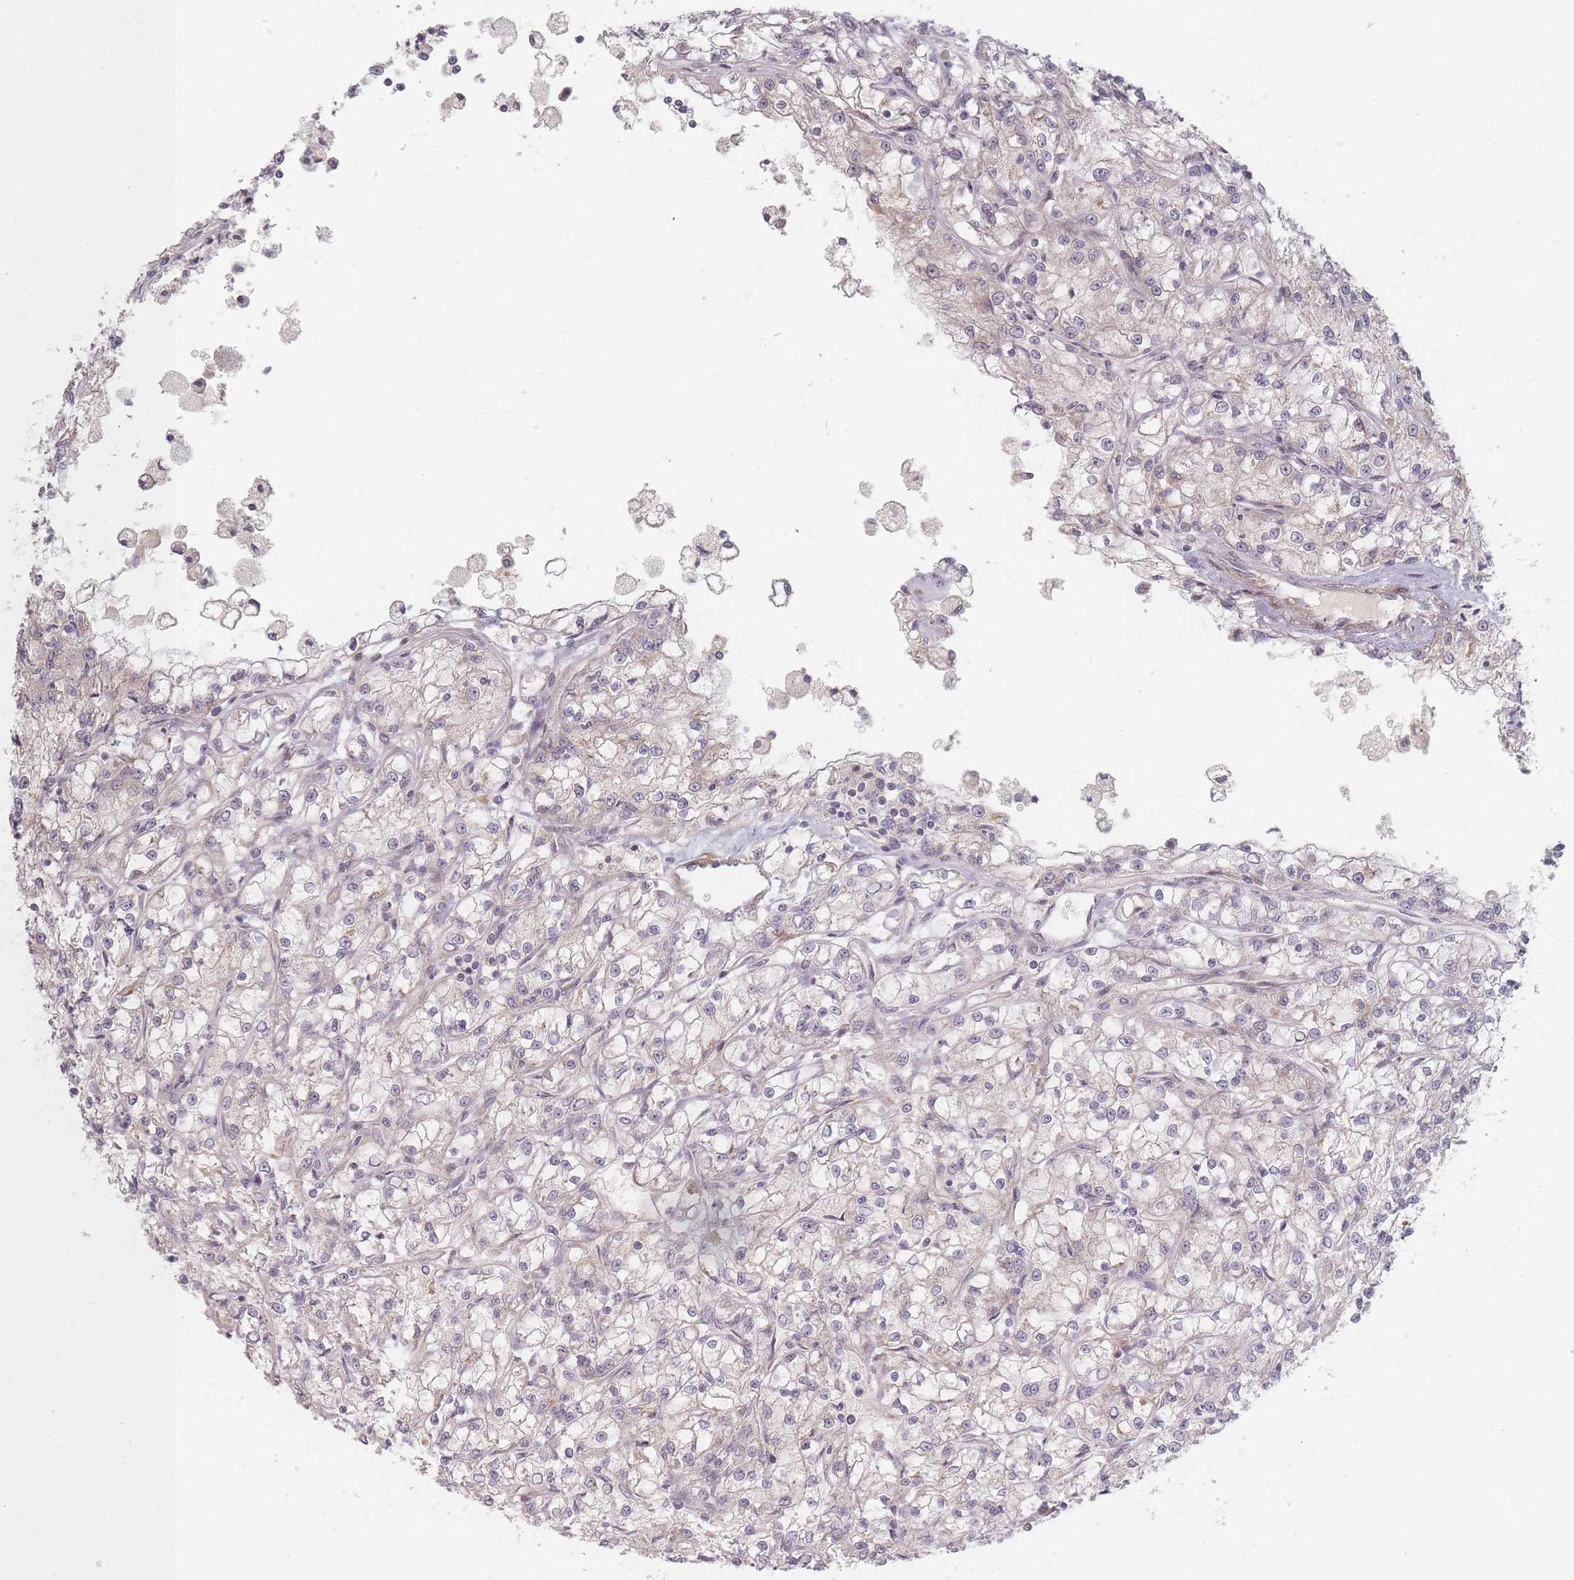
{"staining": {"intensity": "negative", "quantity": "none", "location": "none"}, "tissue": "renal cancer", "cell_type": "Tumor cells", "image_type": "cancer", "snomed": [{"axis": "morphology", "description": "Adenocarcinoma, NOS"}, {"axis": "topography", "description": "Kidney"}], "caption": "This is a histopathology image of immunohistochemistry (IHC) staining of renal cancer (adenocarcinoma), which shows no positivity in tumor cells.", "gene": "ZKSCAN7", "patient": {"sex": "female", "age": 59}}